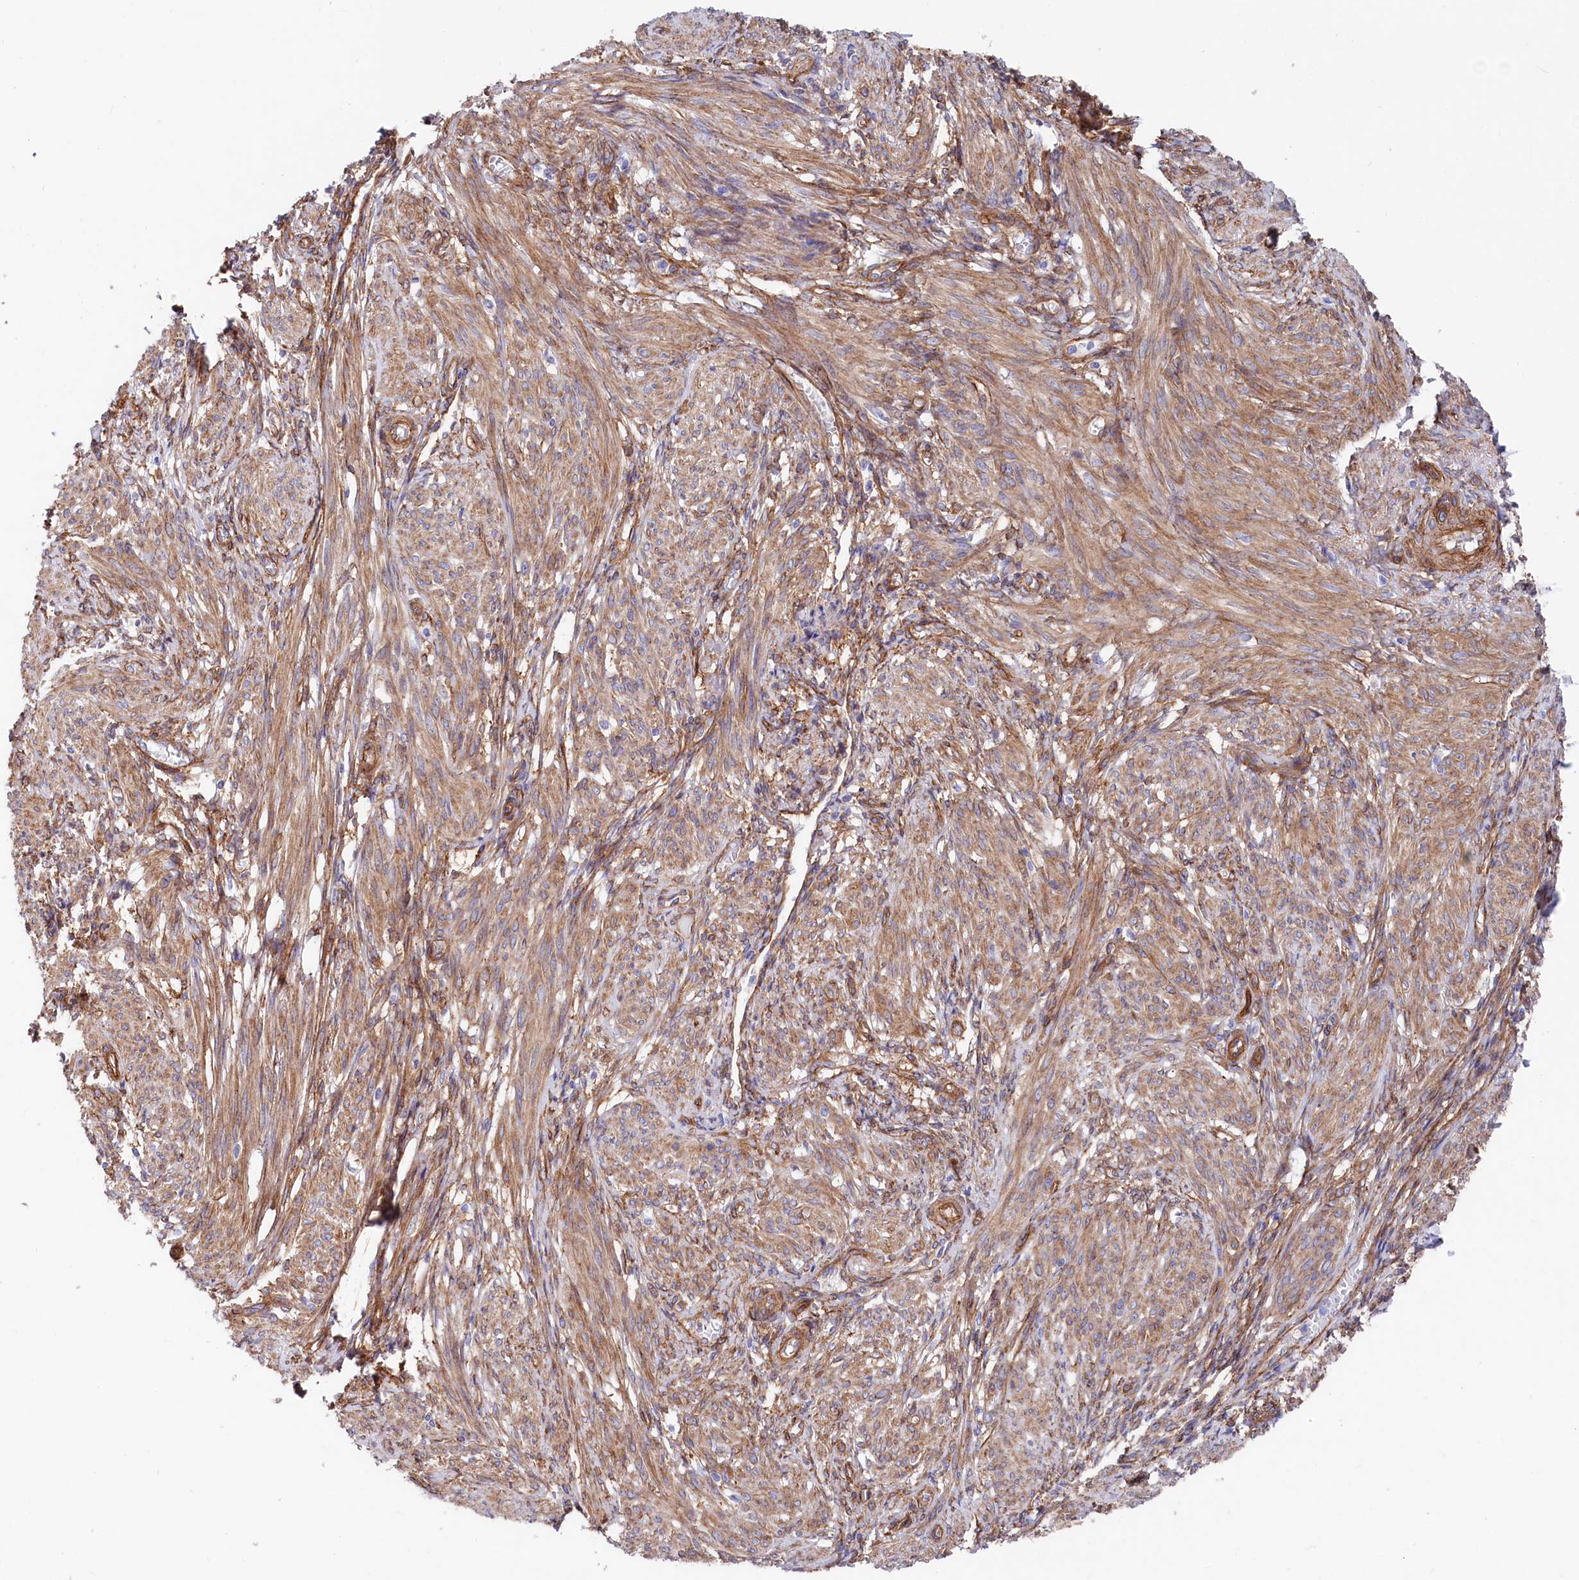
{"staining": {"intensity": "moderate", "quantity": ">75%", "location": "cytoplasmic/membranous"}, "tissue": "smooth muscle", "cell_type": "Smooth muscle cells", "image_type": "normal", "snomed": [{"axis": "morphology", "description": "Normal tissue, NOS"}, {"axis": "topography", "description": "Smooth muscle"}], "caption": "Immunohistochemistry (IHC) photomicrograph of normal smooth muscle stained for a protein (brown), which demonstrates medium levels of moderate cytoplasmic/membranous expression in about >75% of smooth muscle cells.", "gene": "TNKS1BP1", "patient": {"sex": "female", "age": 39}}